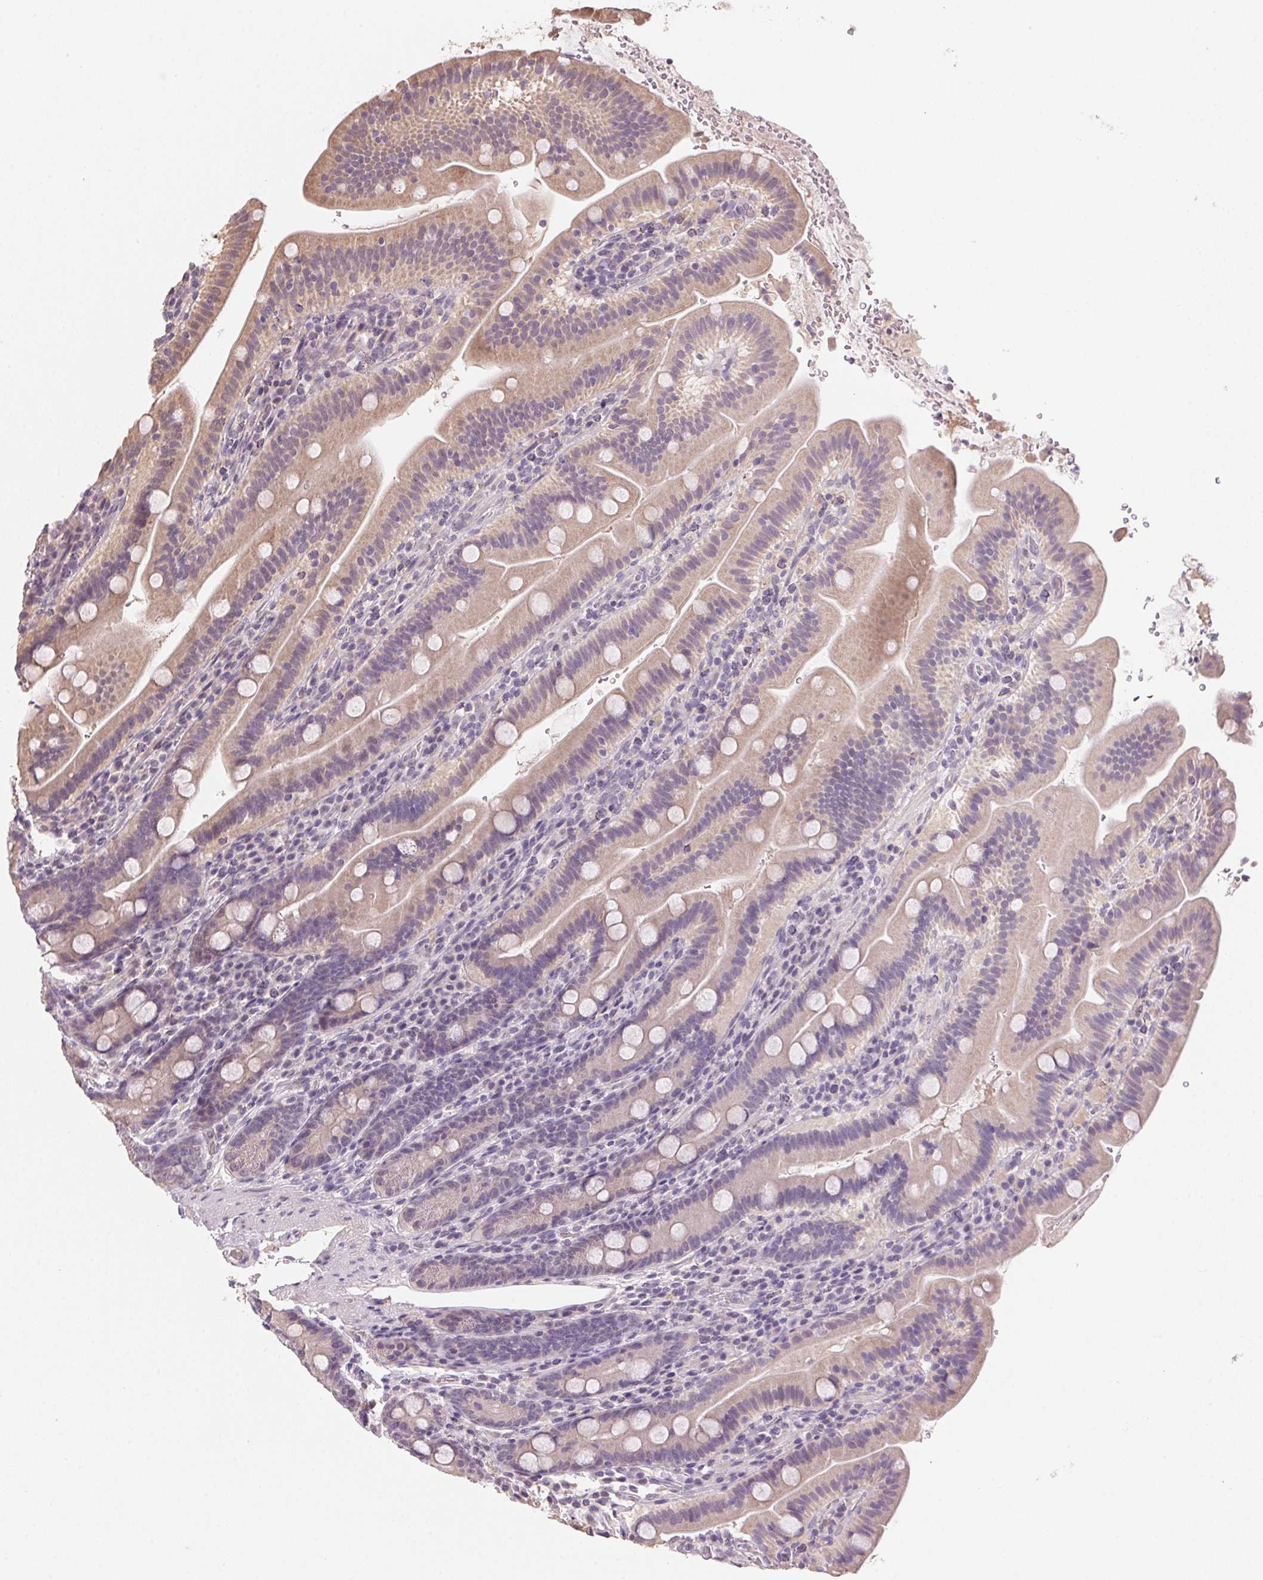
{"staining": {"intensity": "weak", "quantity": "25%-75%", "location": "cytoplasmic/membranous"}, "tissue": "small intestine", "cell_type": "Glandular cells", "image_type": "normal", "snomed": [{"axis": "morphology", "description": "Normal tissue, NOS"}, {"axis": "topography", "description": "Small intestine"}], "caption": "High-magnification brightfield microscopy of normal small intestine stained with DAB (brown) and counterstained with hematoxylin (blue). glandular cells exhibit weak cytoplasmic/membranous positivity is identified in about25%-75% of cells.", "gene": "ALDH8A1", "patient": {"sex": "male", "age": 26}}